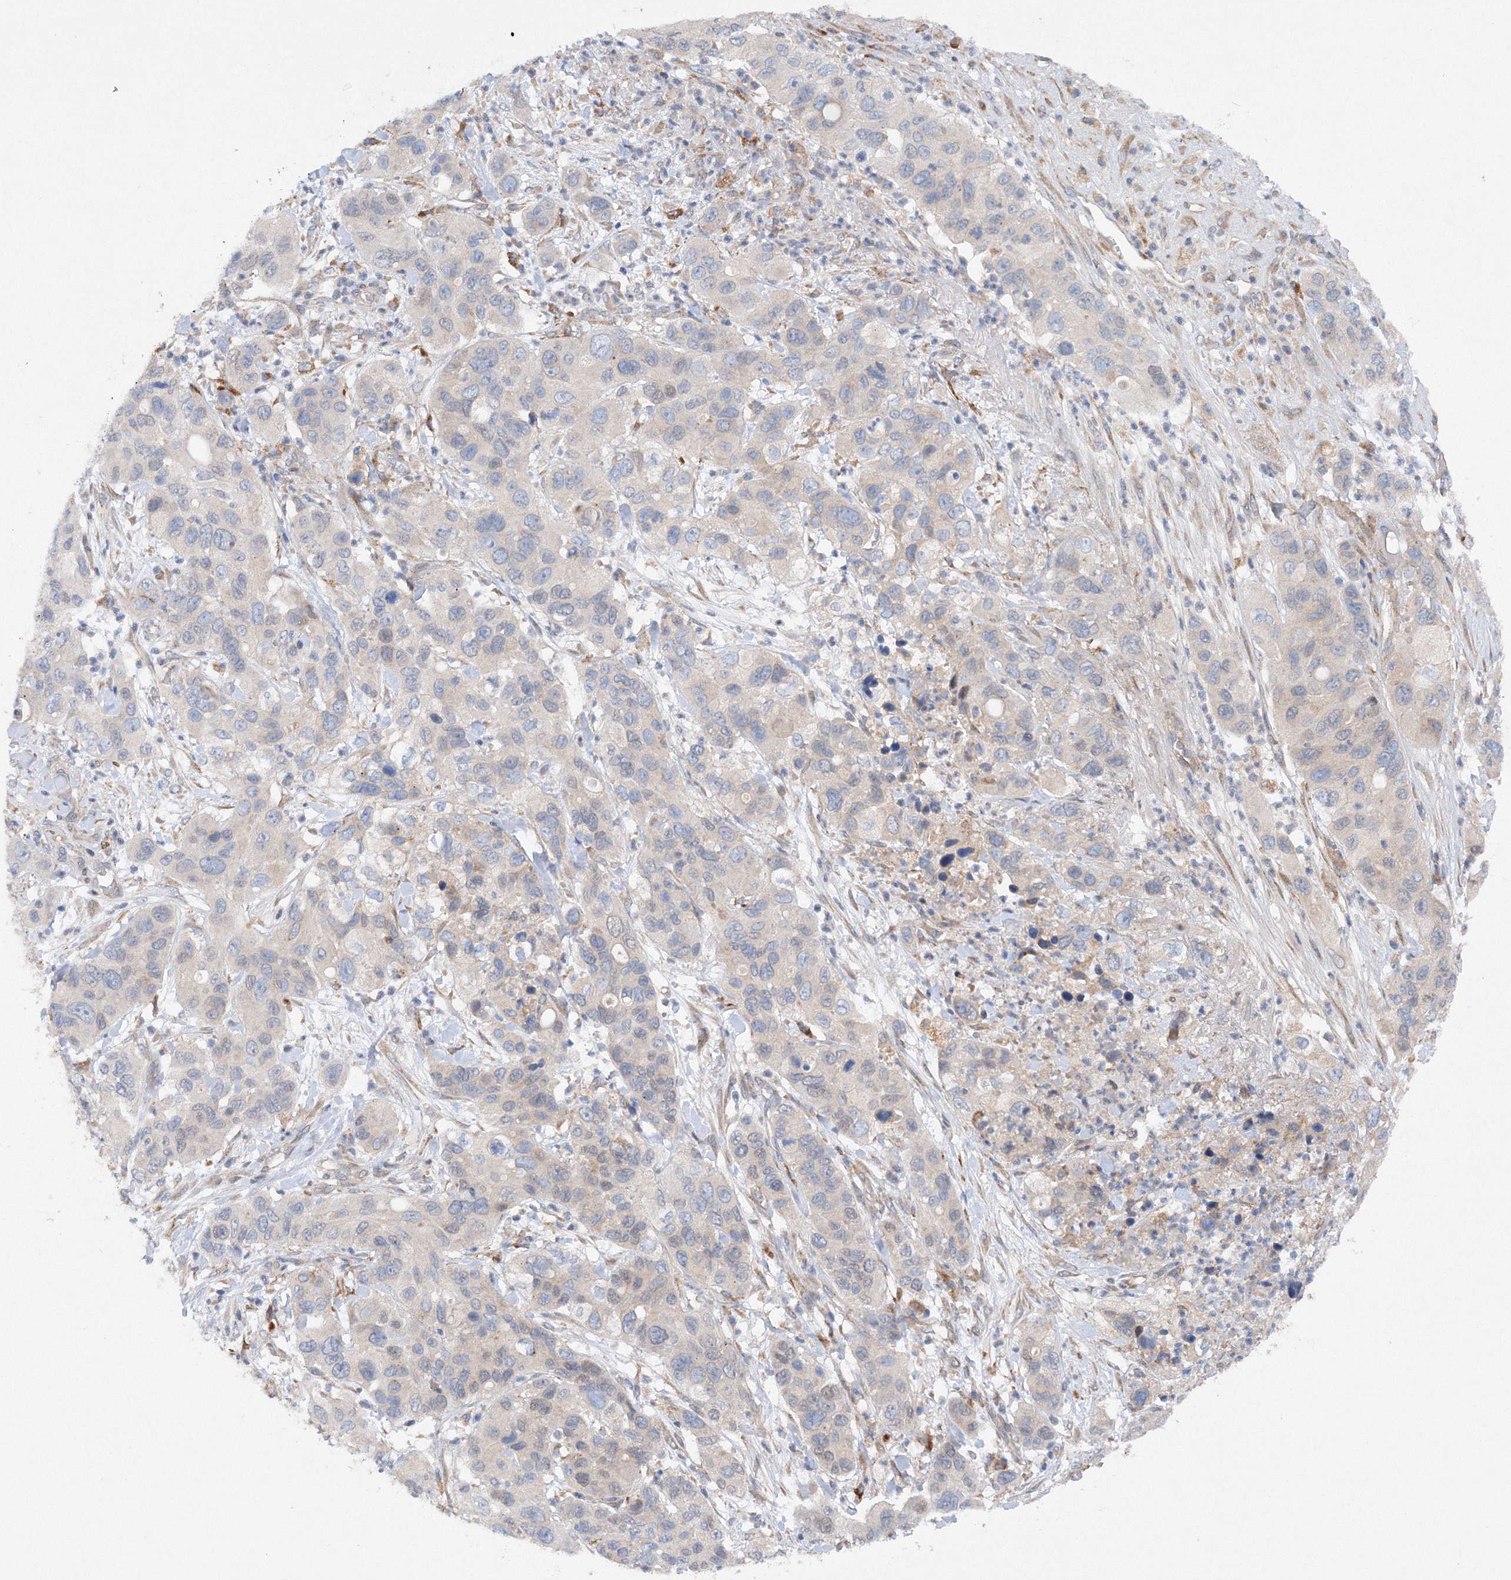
{"staining": {"intensity": "weak", "quantity": "<25%", "location": "cytoplasmic/membranous"}, "tissue": "pancreatic cancer", "cell_type": "Tumor cells", "image_type": "cancer", "snomed": [{"axis": "morphology", "description": "Adenocarcinoma, NOS"}, {"axis": "topography", "description": "Pancreas"}], "caption": "Immunohistochemical staining of human adenocarcinoma (pancreatic) exhibits no significant expression in tumor cells.", "gene": "SLC36A1", "patient": {"sex": "female", "age": 71}}